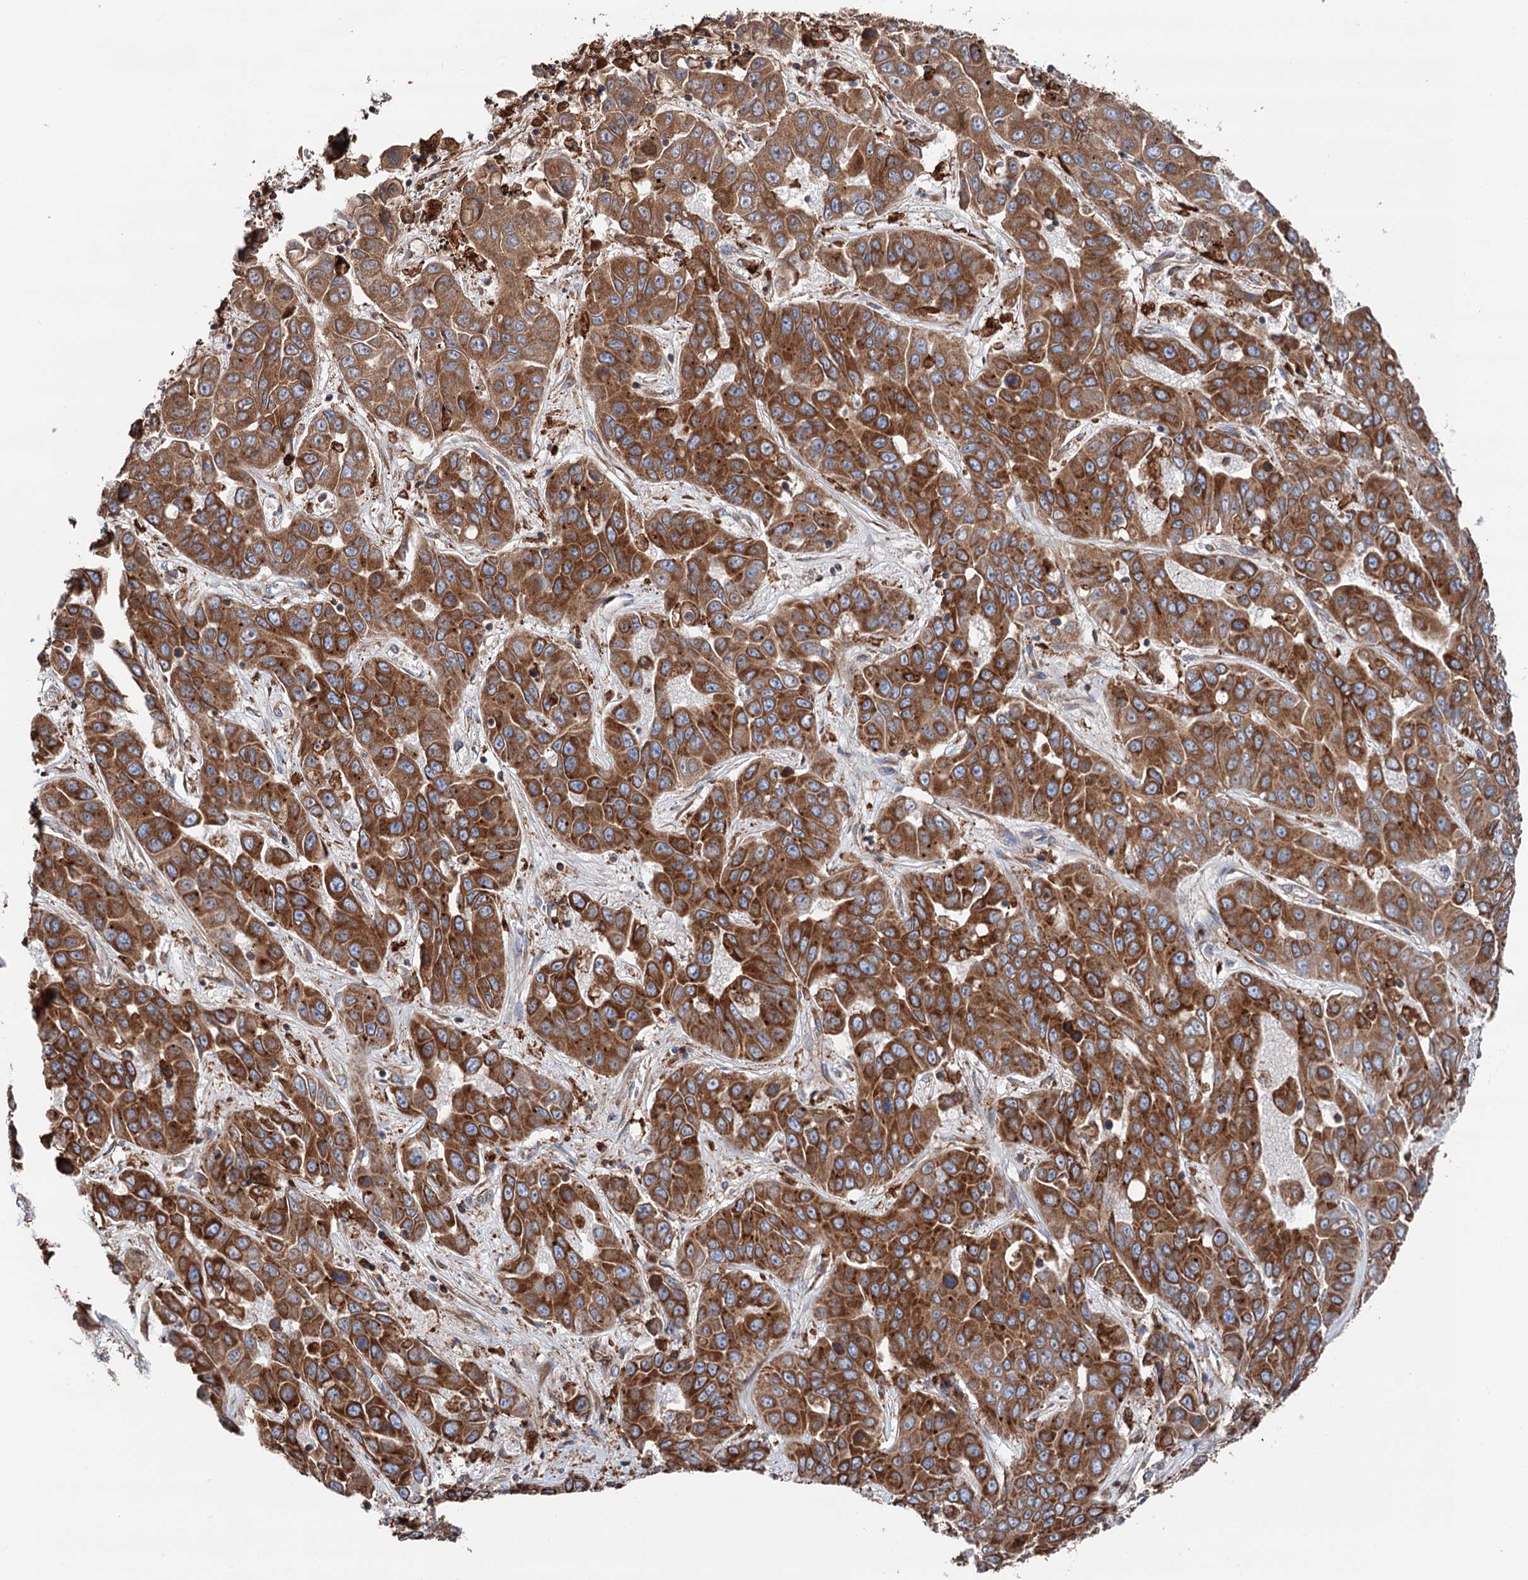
{"staining": {"intensity": "moderate", "quantity": ">75%", "location": "cytoplasmic/membranous"}, "tissue": "liver cancer", "cell_type": "Tumor cells", "image_type": "cancer", "snomed": [{"axis": "morphology", "description": "Cholangiocarcinoma"}, {"axis": "topography", "description": "Liver"}], "caption": "A medium amount of moderate cytoplasmic/membranous positivity is seen in about >75% of tumor cells in cholangiocarcinoma (liver) tissue.", "gene": "ERP29", "patient": {"sex": "female", "age": 52}}